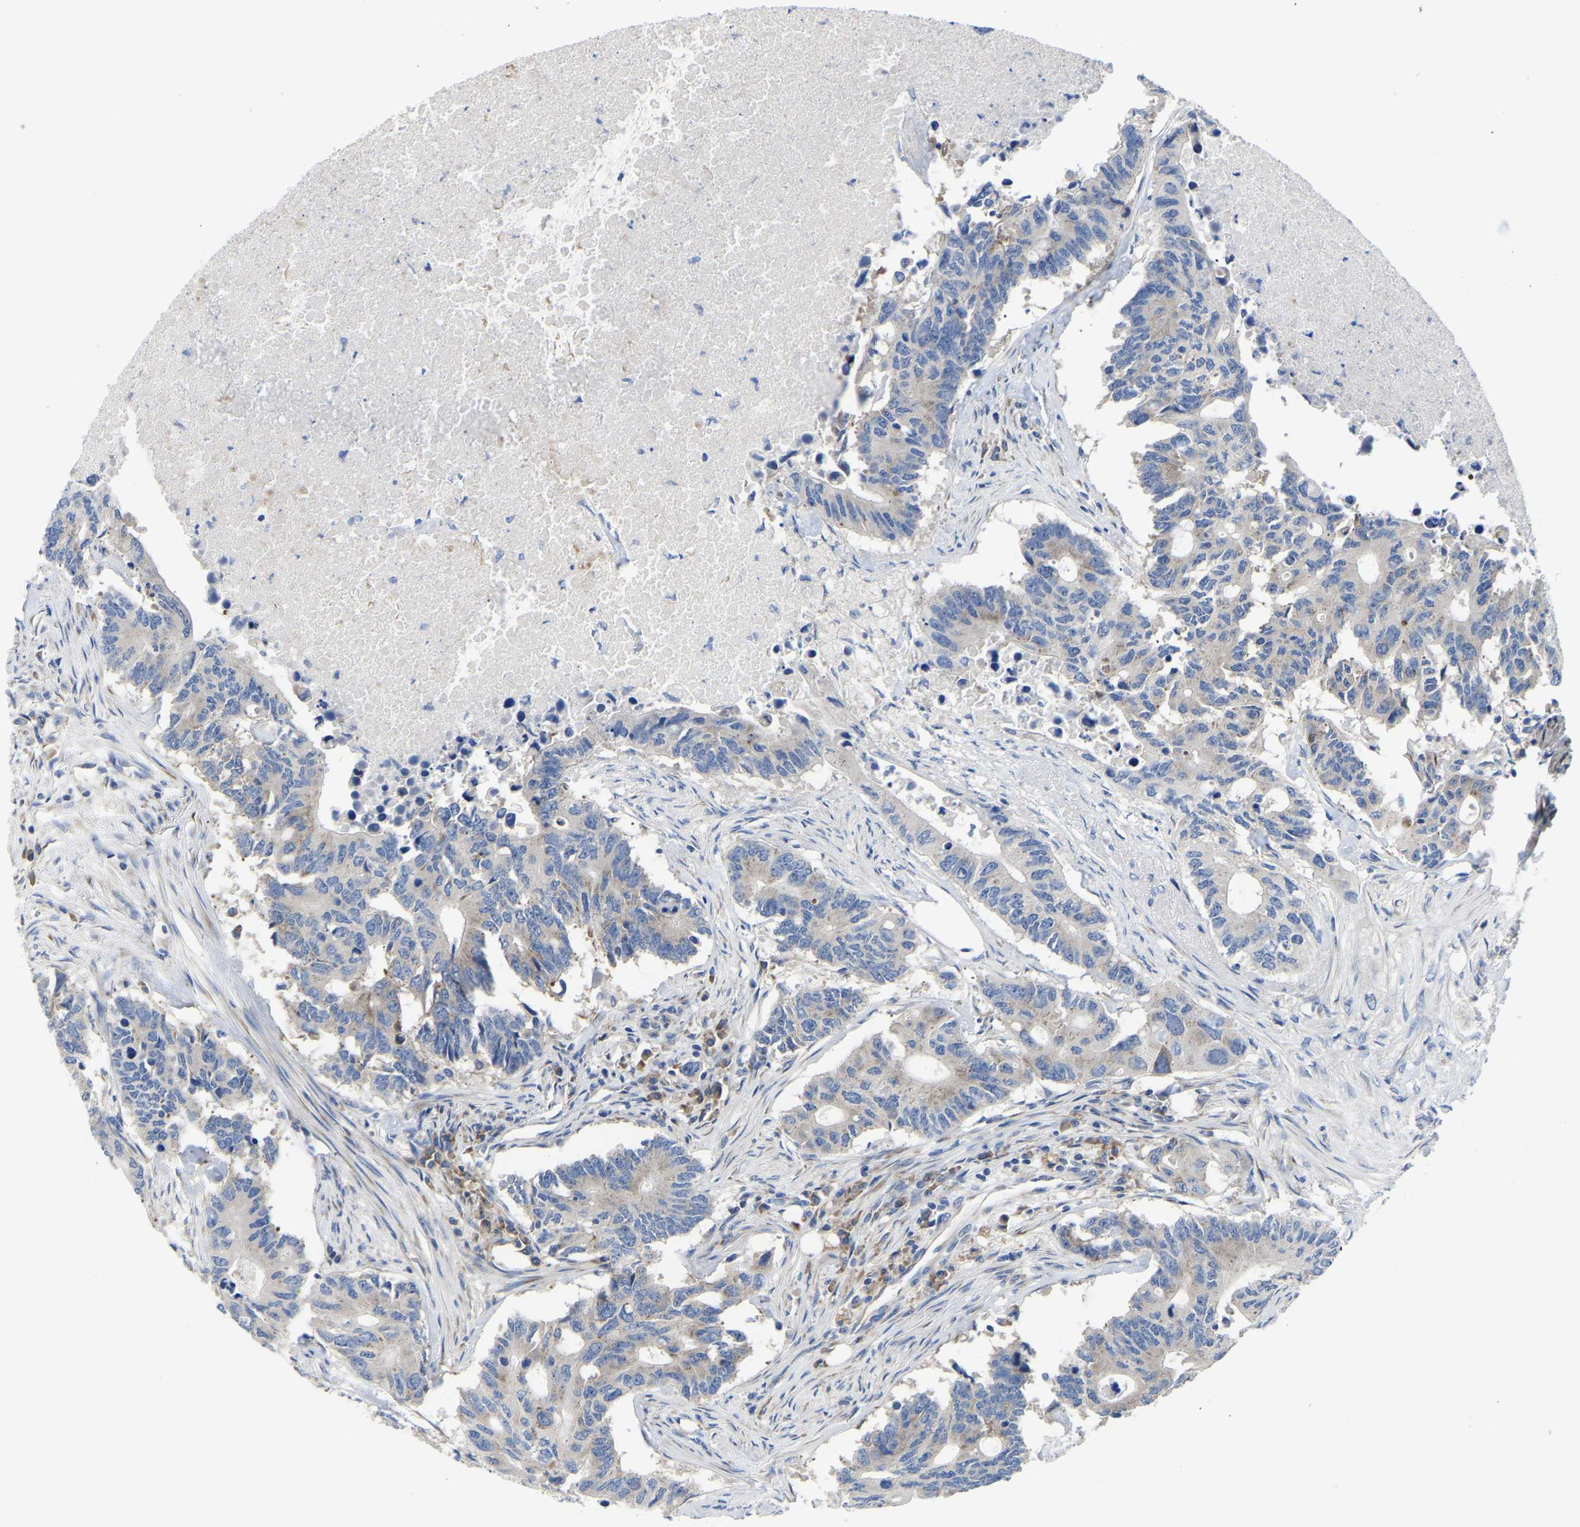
{"staining": {"intensity": "negative", "quantity": "none", "location": "none"}, "tissue": "colorectal cancer", "cell_type": "Tumor cells", "image_type": "cancer", "snomed": [{"axis": "morphology", "description": "Adenocarcinoma, NOS"}, {"axis": "topography", "description": "Colon"}], "caption": "Adenocarcinoma (colorectal) was stained to show a protein in brown. There is no significant positivity in tumor cells.", "gene": "ABCA10", "patient": {"sex": "male", "age": 71}}